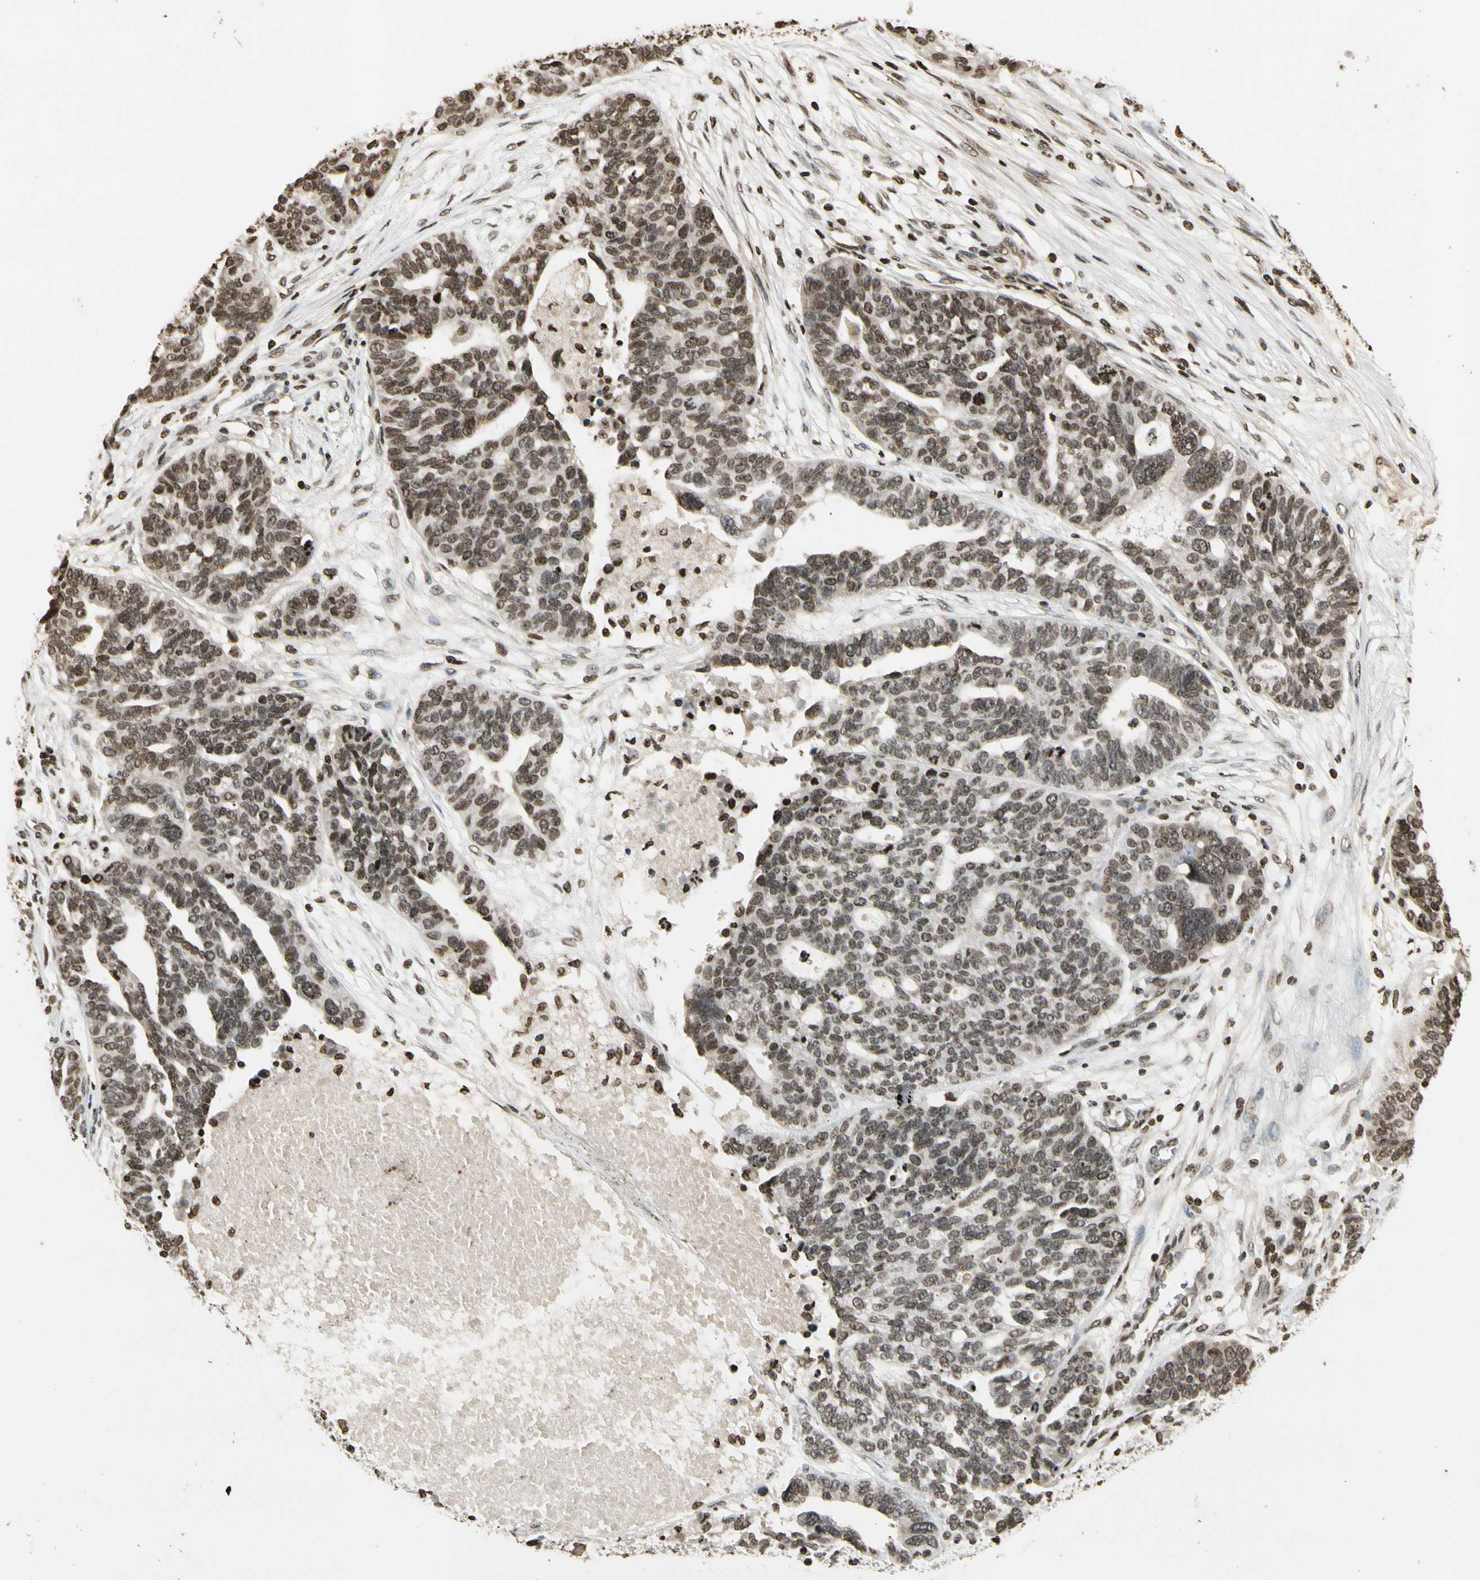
{"staining": {"intensity": "moderate", "quantity": ">75%", "location": "nuclear"}, "tissue": "ovarian cancer", "cell_type": "Tumor cells", "image_type": "cancer", "snomed": [{"axis": "morphology", "description": "Cystadenocarcinoma, serous, NOS"}, {"axis": "topography", "description": "Ovary"}], "caption": "An image of human ovarian cancer stained for a protein reveals moderate nuclear brown staining in tumor cells.", "gene": "RORA", "patient": {"sex": "female", "age": 59}}